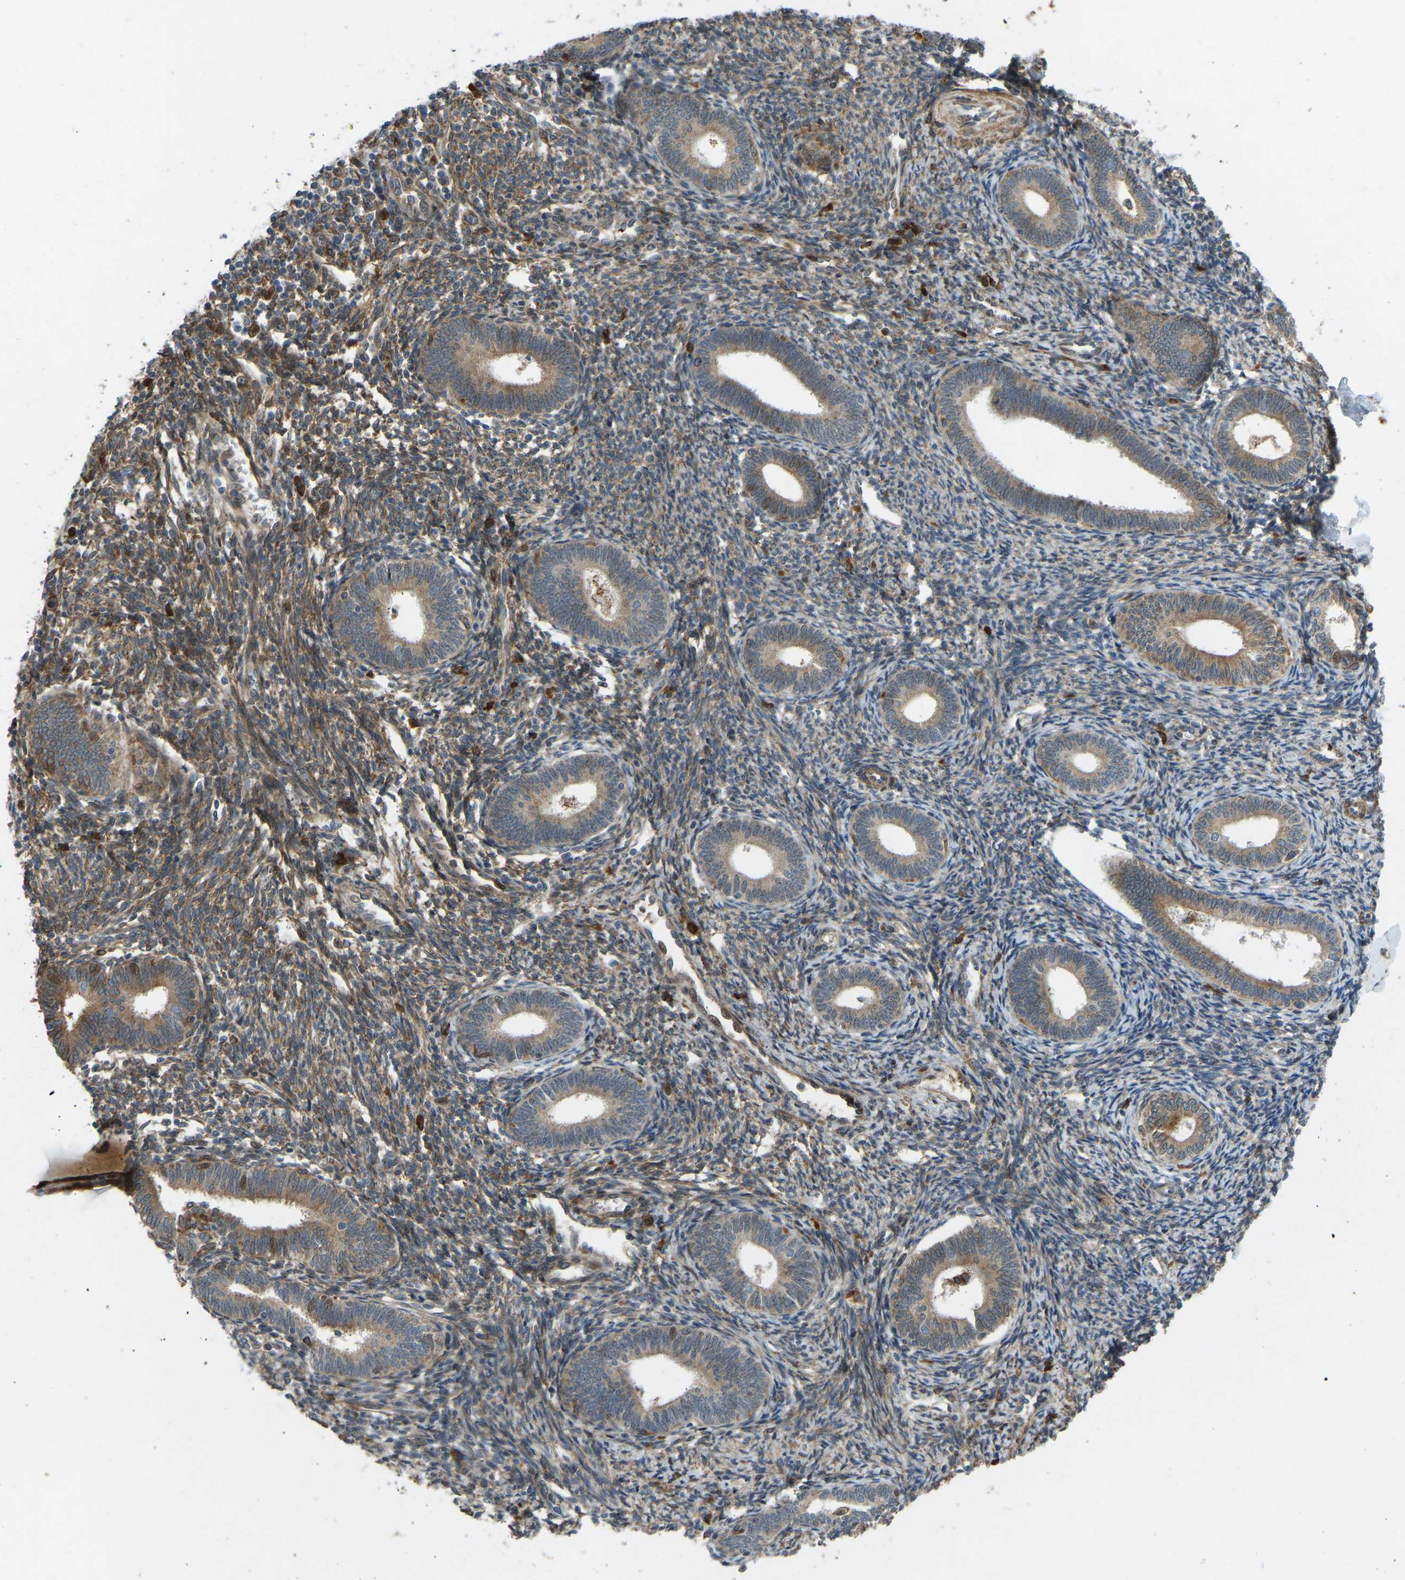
{"staining": {"intensity": "moderate", "quantity": "25%-75%", "location": "cytoplasmic/membranous"}, "tissue": "endometrium", "cell_type": "Cells in endometrial stroma", "image_type": "normal", "snomed": [{"axis": "morphology", "description": "Normal tissue, NOS"}, {"axis": "topography", "description": "Endometrium"}], "caption": "High-power microscopy captured an immunohistochemistry (IHC) histopathology image of normal endometrium, revealing moderate cytoplasmic/membranous expression in approximately 25%-75% of cells in endometrial stroma.", "gene": "OS9", "patient": {"sex": "female", "age": 41}}